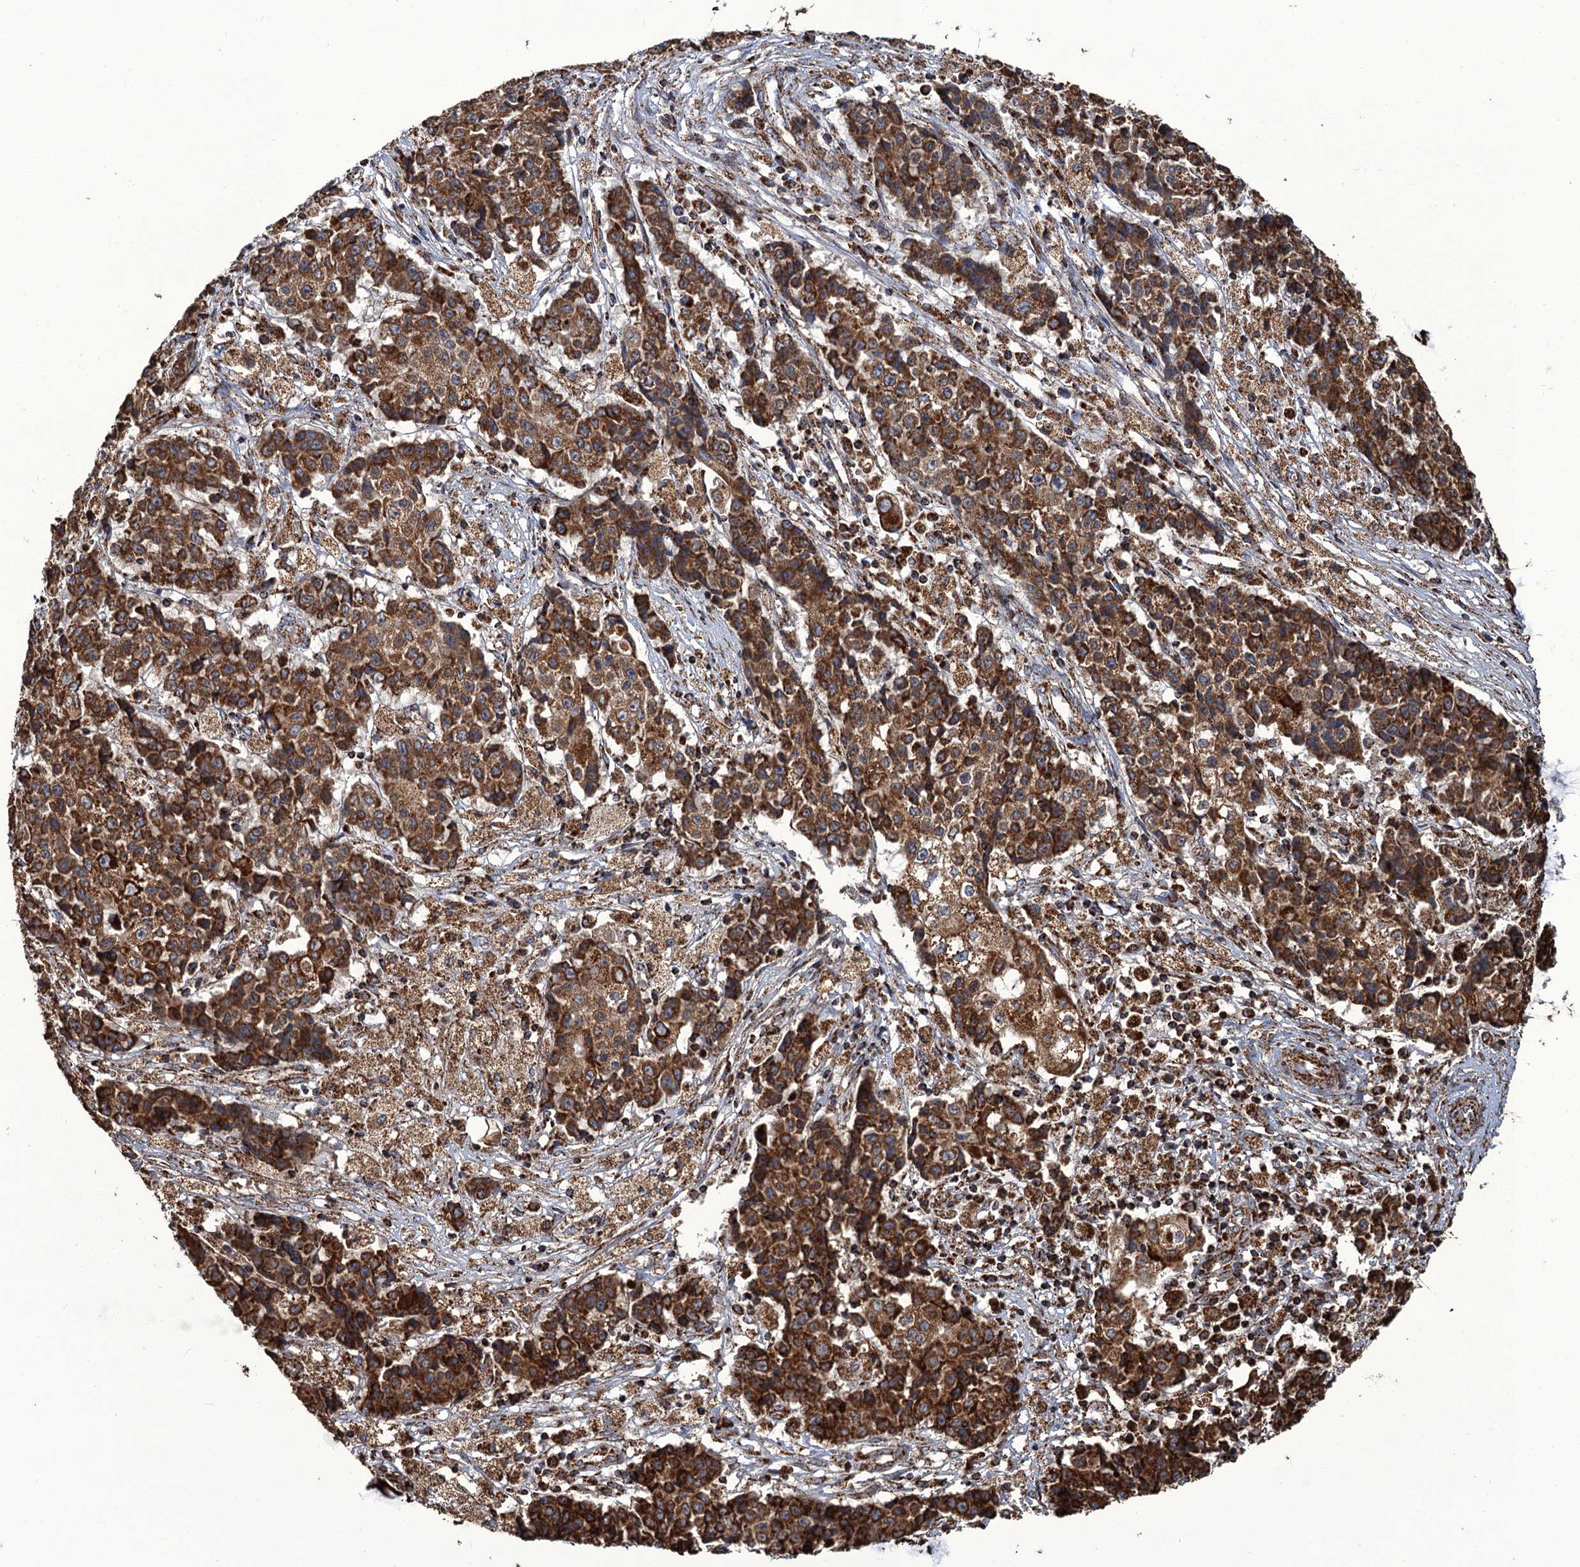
{"staining": {"intensity": "moderate", "quantity": ">75%", "location": "cytoplasmic/membranous"}, "tissue": "ovarian cancer", "cell_type": "Tumor cells", "image_type": "cancer", "snomed": [{"axis": "morphology", "description": "Carcinoma, endometroid"}, {"axis": "topography", "description": "Ovary"}], "caption": "Immunohistochemical staining of human endometroid carcinoma (ovarian) exhibits medium levels of moderate cytoplasmic/membranous positivity in approximately >75% of tumor cells. Nuclei are stained in blue.", "gene": "APH1A", "patient": {"sex": "female", "age": 42}}